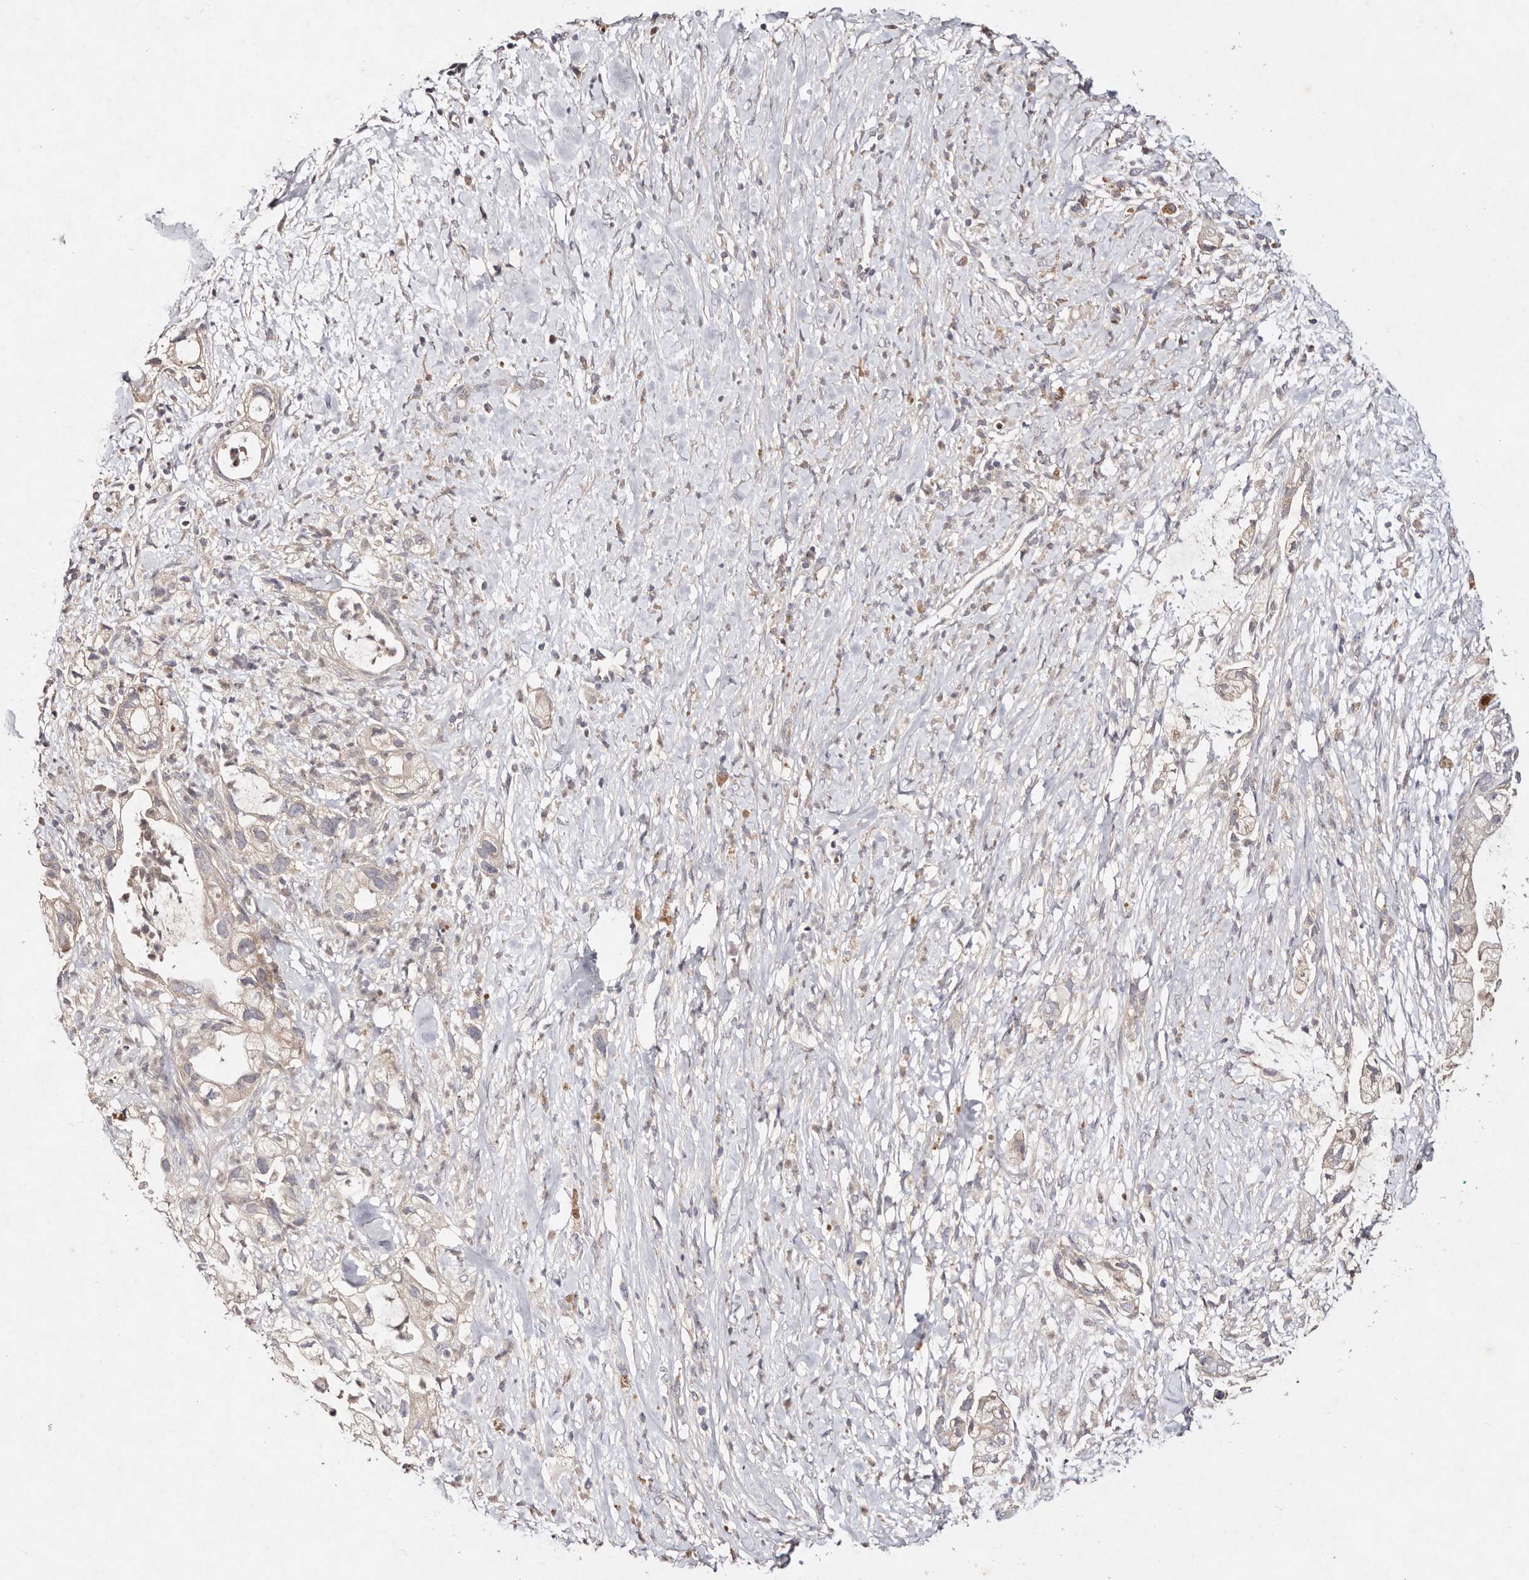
{"staining": {"intensity": "negative", "quantity": "none", "location": "none"}, "tissue": "pancreatic cancer", "cell_type": "Tumor cells", "image_type": "cancer", "snomed": [{"axis": "morphology", "description": "Adenocarcinoma, NOS"}, {"axis": "topography", "description": "Pancreas"}], "caption": "DAB immunohistochemical staining of human pancreatic cancer demonstrates no significant positivity in tumor cells. (Immunohistochemistry (ihc), brightfield microscopy, high magnification).", "gene": "TSC2", "patient": {"sex": "male", "age": 53}}